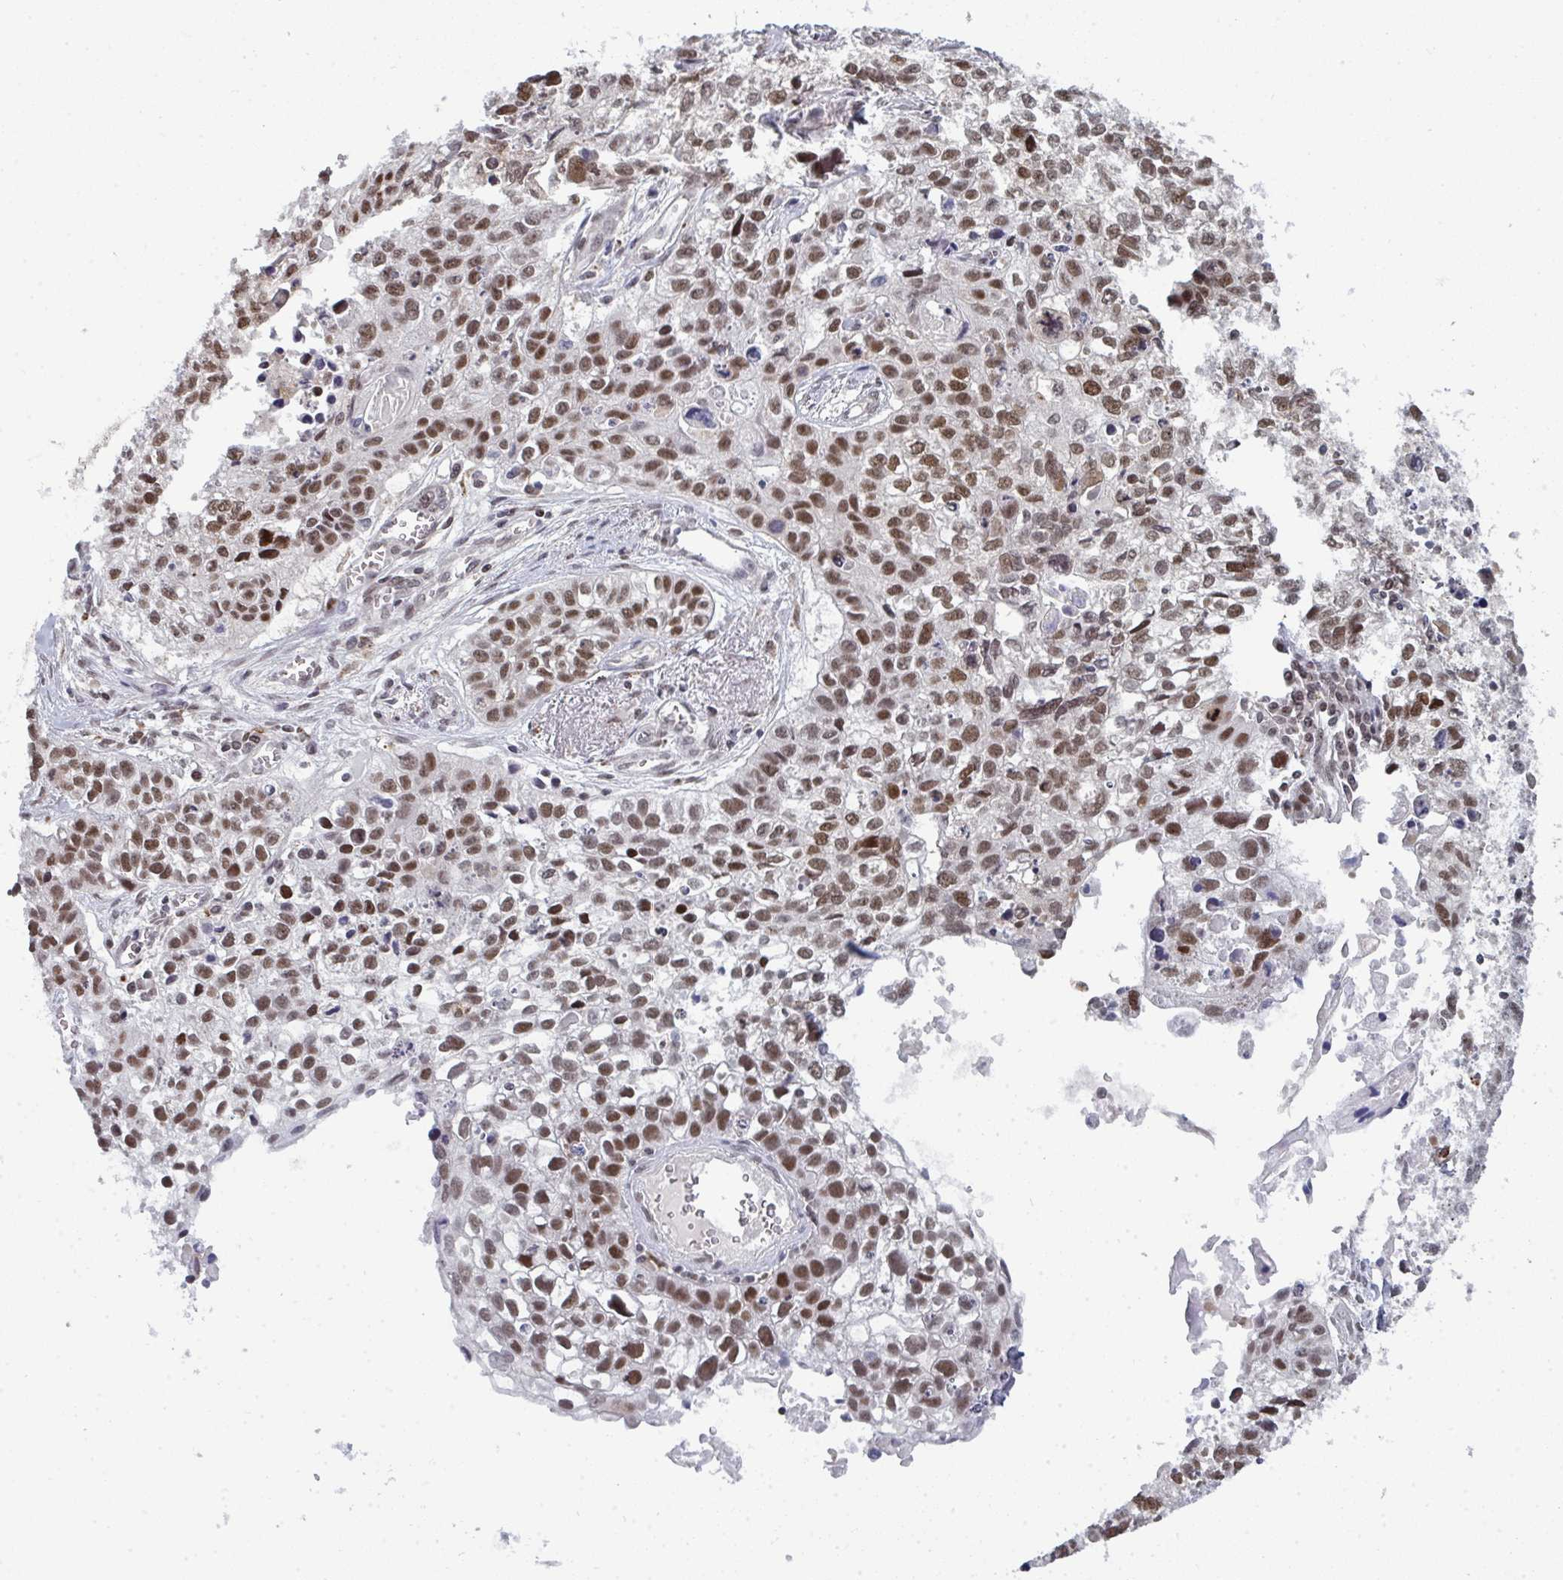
{"staining": {"intensity": "moderate", "quantity": ">75%", "location": "nuclear"}, "tissue": "lung cancer", "cell_type": "Tumor cells", "image_type": "cancer", "snomed": [{"axis": "morphology", "description": "Squamous cell carcinoma, NOS"}, {"axis": "topography", "description": "Lung"}], "caption": "DAB immunohistochemical staining of human squamous cell carcinoma (lung) demonstrates moderate nuclear protein expression in about >75% of tumor cells.", "gene": "ATF1", "patient": {"sex": "male", "age": 74}}